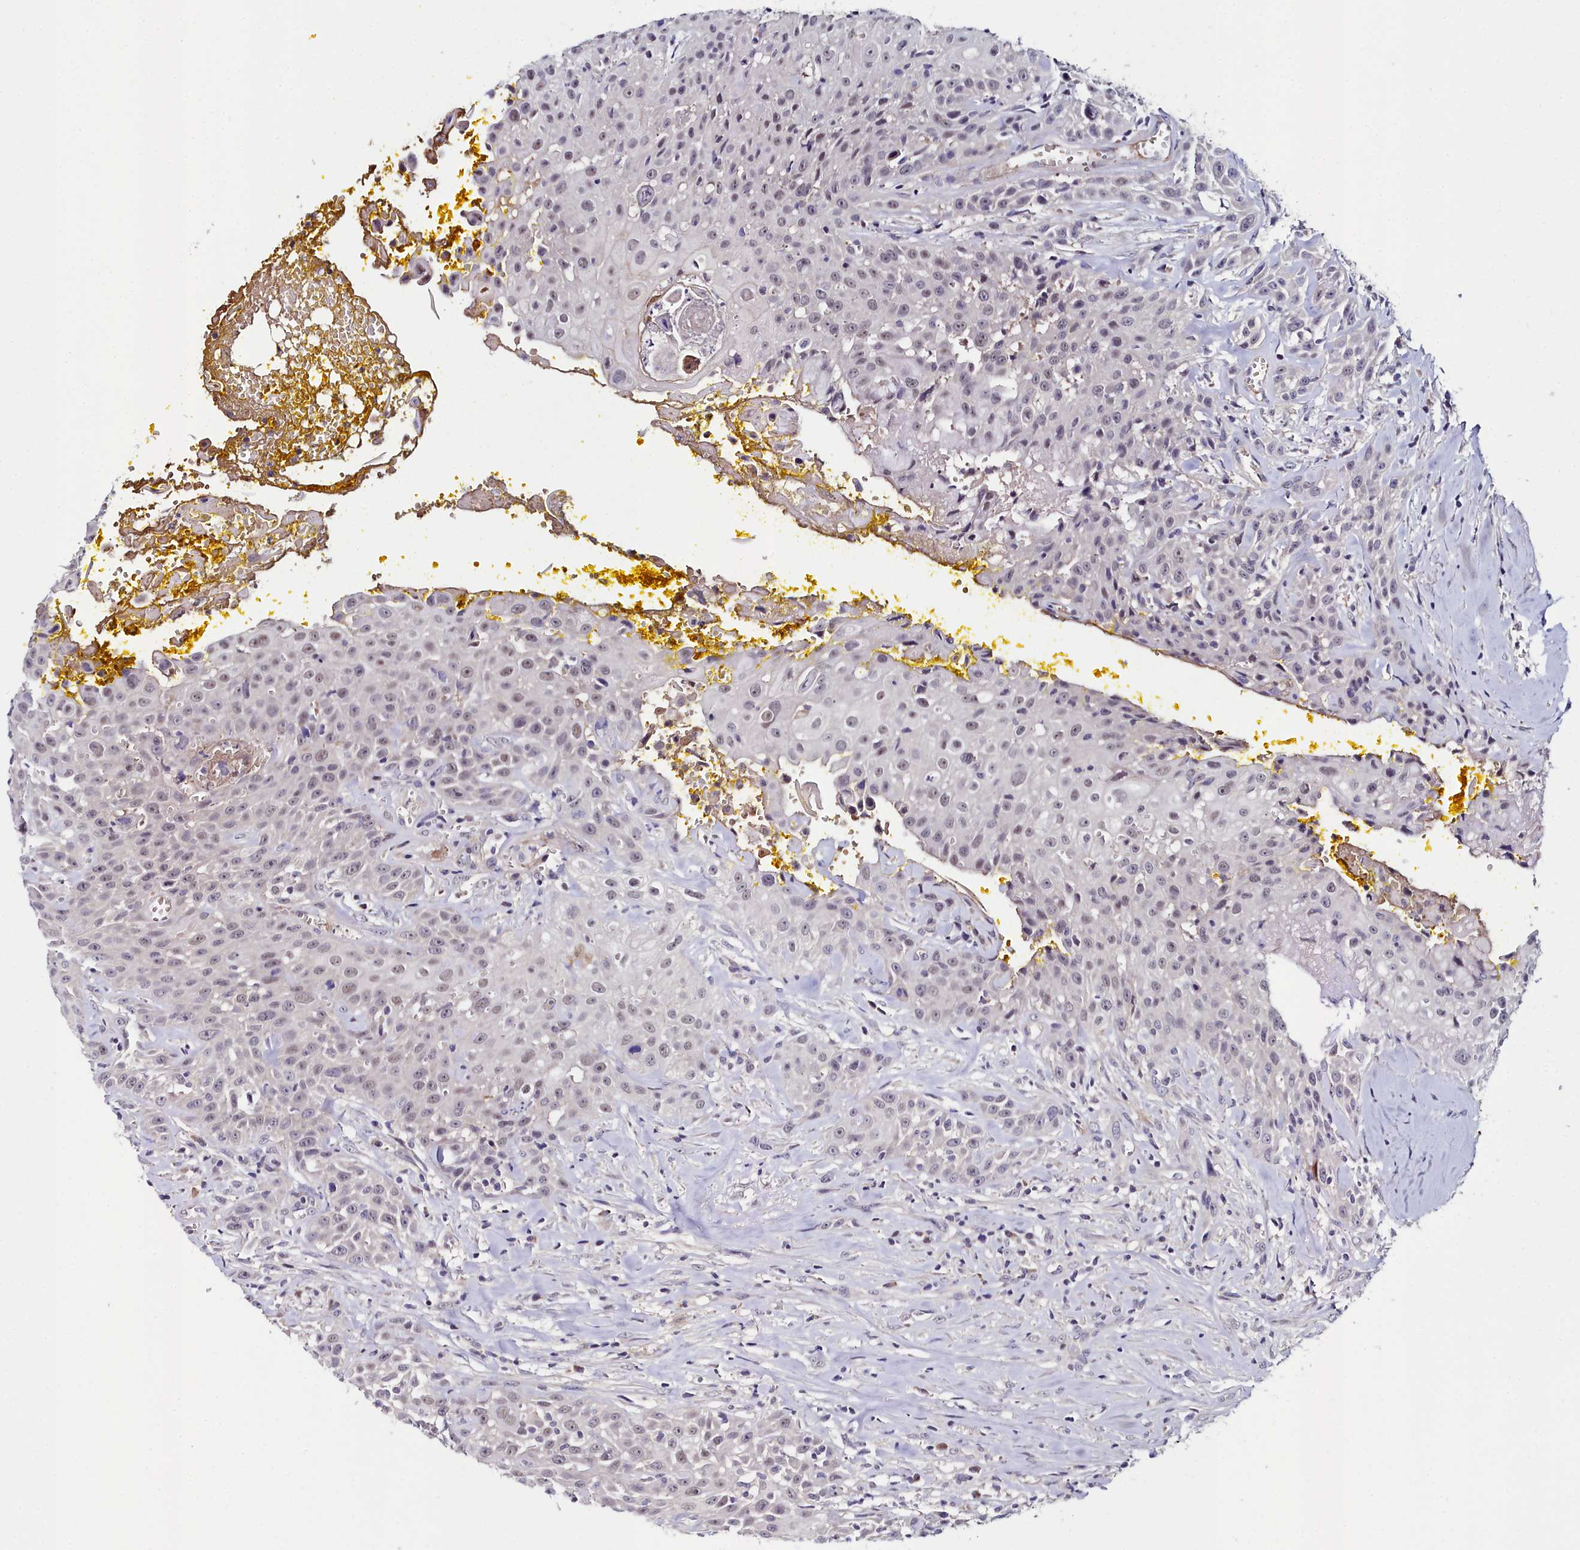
{"staining": {"intensity": "weak", "quantity": "25%-75%", "location": "cytoplasmic/membranous,nuclear"}, "tissue": "head and neck cancer", "cell_type": "Tumor cells", "image_type": "cancer", "snomed": [{"axis": "morphology", "description": "Squamous cell carcinoma, NOS"}, {"axis": "topography", "description": "Oral tissue"}, {"axis": "topography", "description": "Head-Neck"}], "caption": "The photomicrograph displays staining of head and neck cancer (squamous cell carcinoma), revealing weak cytoplasmic/membranous and nuclear protein positivity (brown color) within tumor cells.", "gene": "KCTD18", "patient": {"sex": "female", "age": 82}}